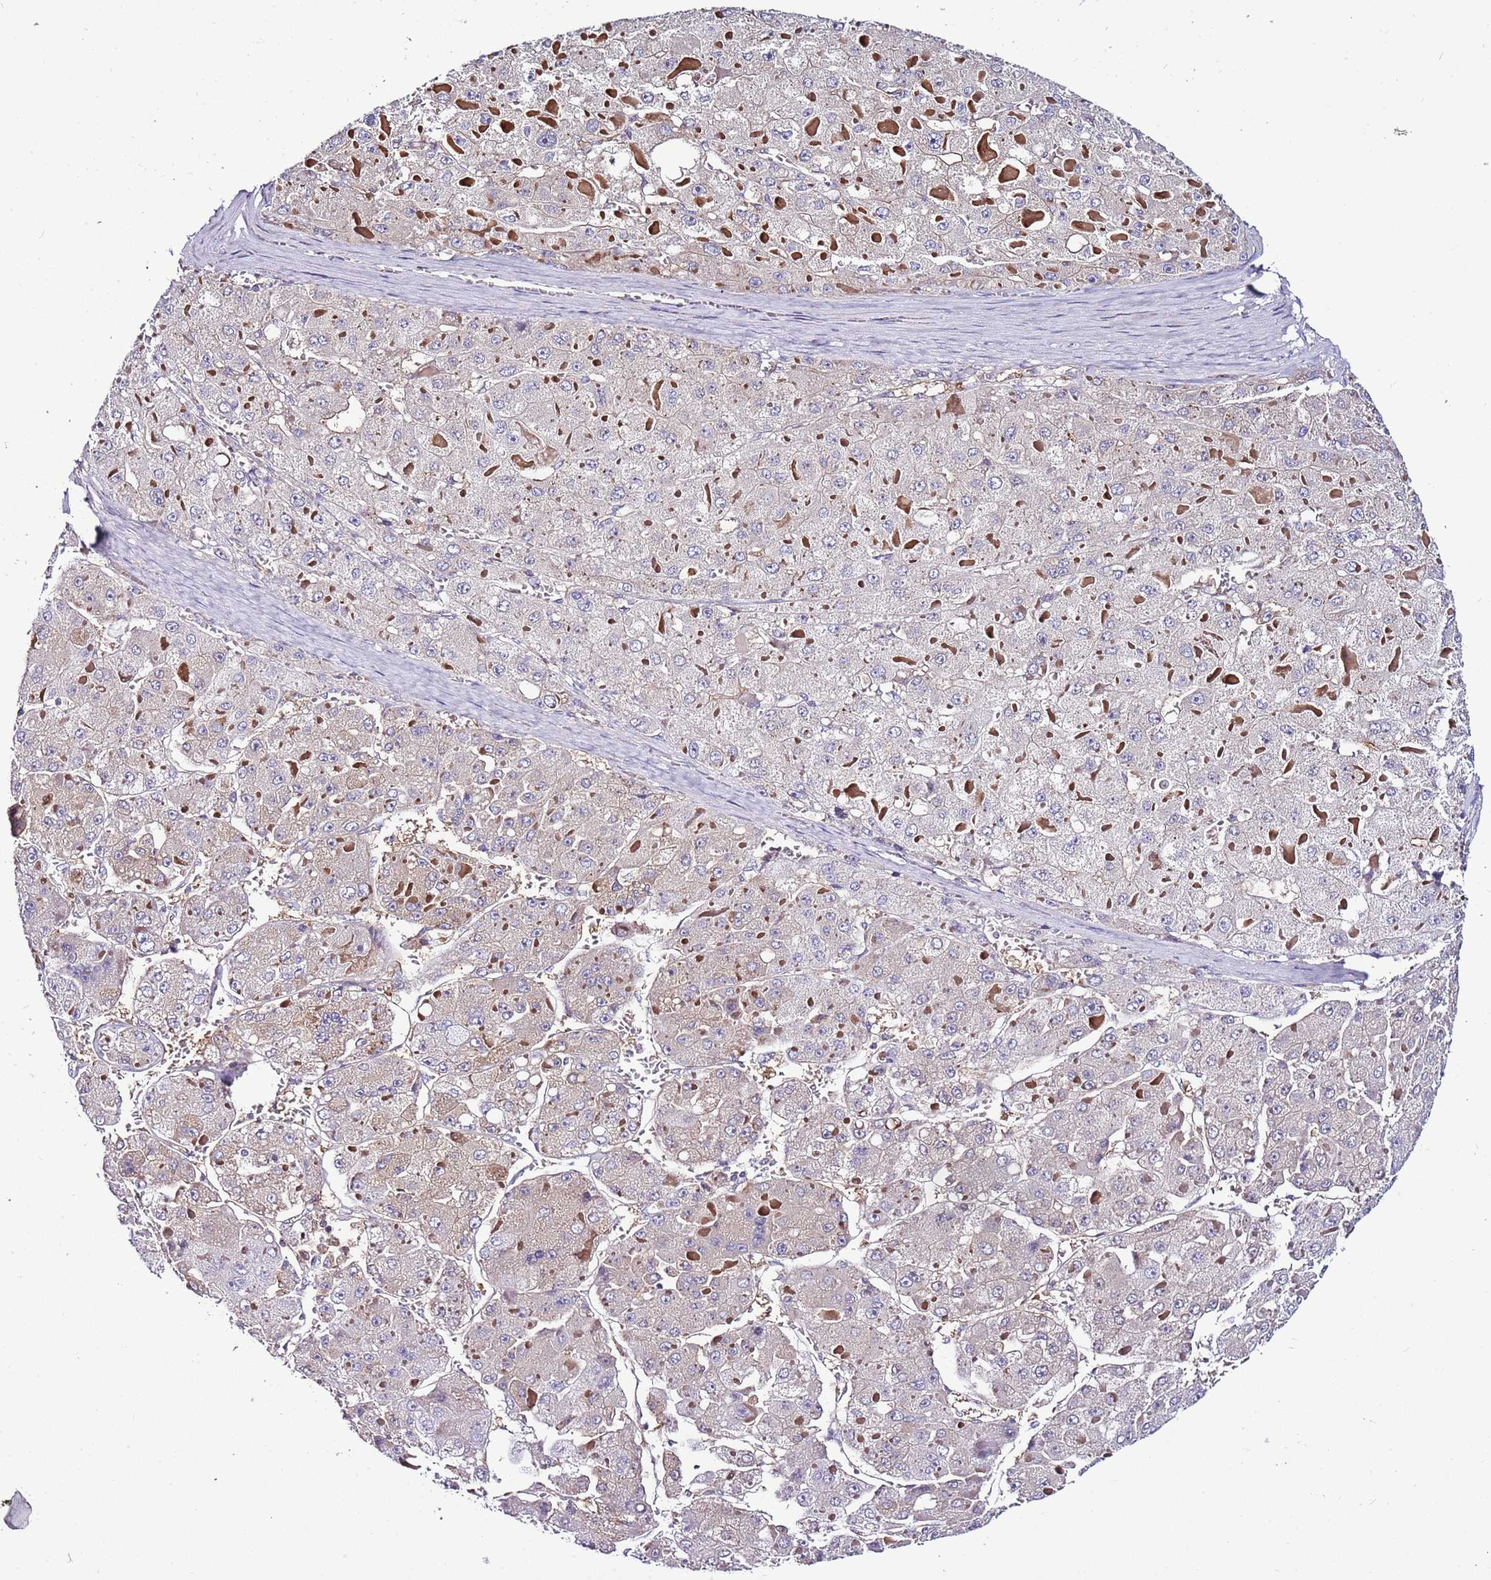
{"staining": {"intensity": "weak", "quantity": "<25%", "location": "cytoplasmic/membranous"}, "tissue": "liver cancer", "cell_type": "Tumor cells", "image_type": "cancer", "snomed": [{"axis": "morphology", "description": "Carcinoma, Hepatocellular, NOS"}, {"axis": "topography", "description": "Liver"}], "caption": "Tumor cells are negative for protein expression in human liver cancer (hepatocellular carcinoma).", "gene": "ATXN2L", "patient": {"sex": "female", "age": 73}}